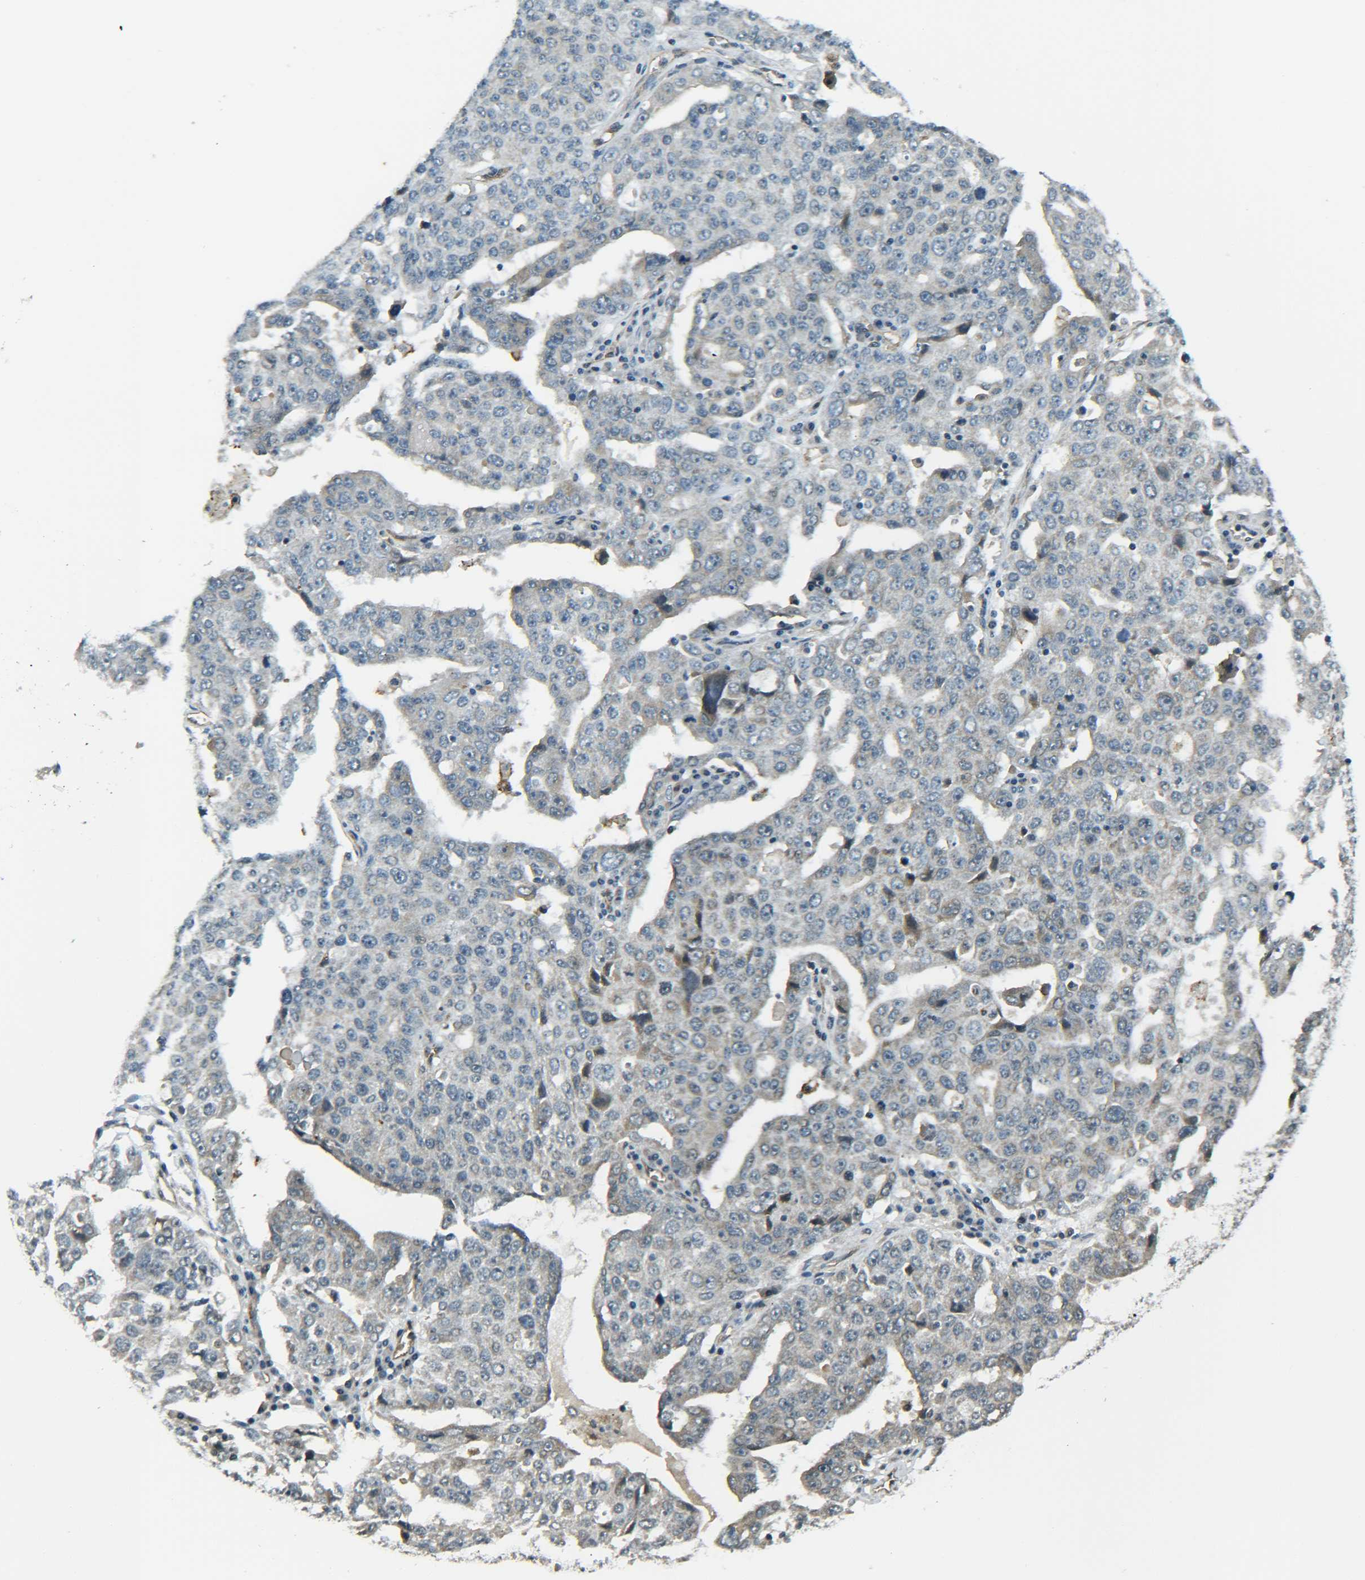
{"staining": {"intensity": "weak", "quantity": ">75%", "location": "cytoplasmic/membranous"}, "tissue": "ovarian cancer", "cell_type": "Tumor cells", "image_type": "cancer", "snomed": [{"axis": "morphology", "description": "Carcinoma, endometroid"}, {"axis": "topography", "description": "Ovary"}], "caption": "Immunohistochemistry (IHC) of ovarian cancer (endometroid carcinoma) displays low levels of weak cytoplasmic/membranous staining in approximately >75% of tumor cells.", "gene": "DAB2", "patient": {"sex": "female", "age": 62}}